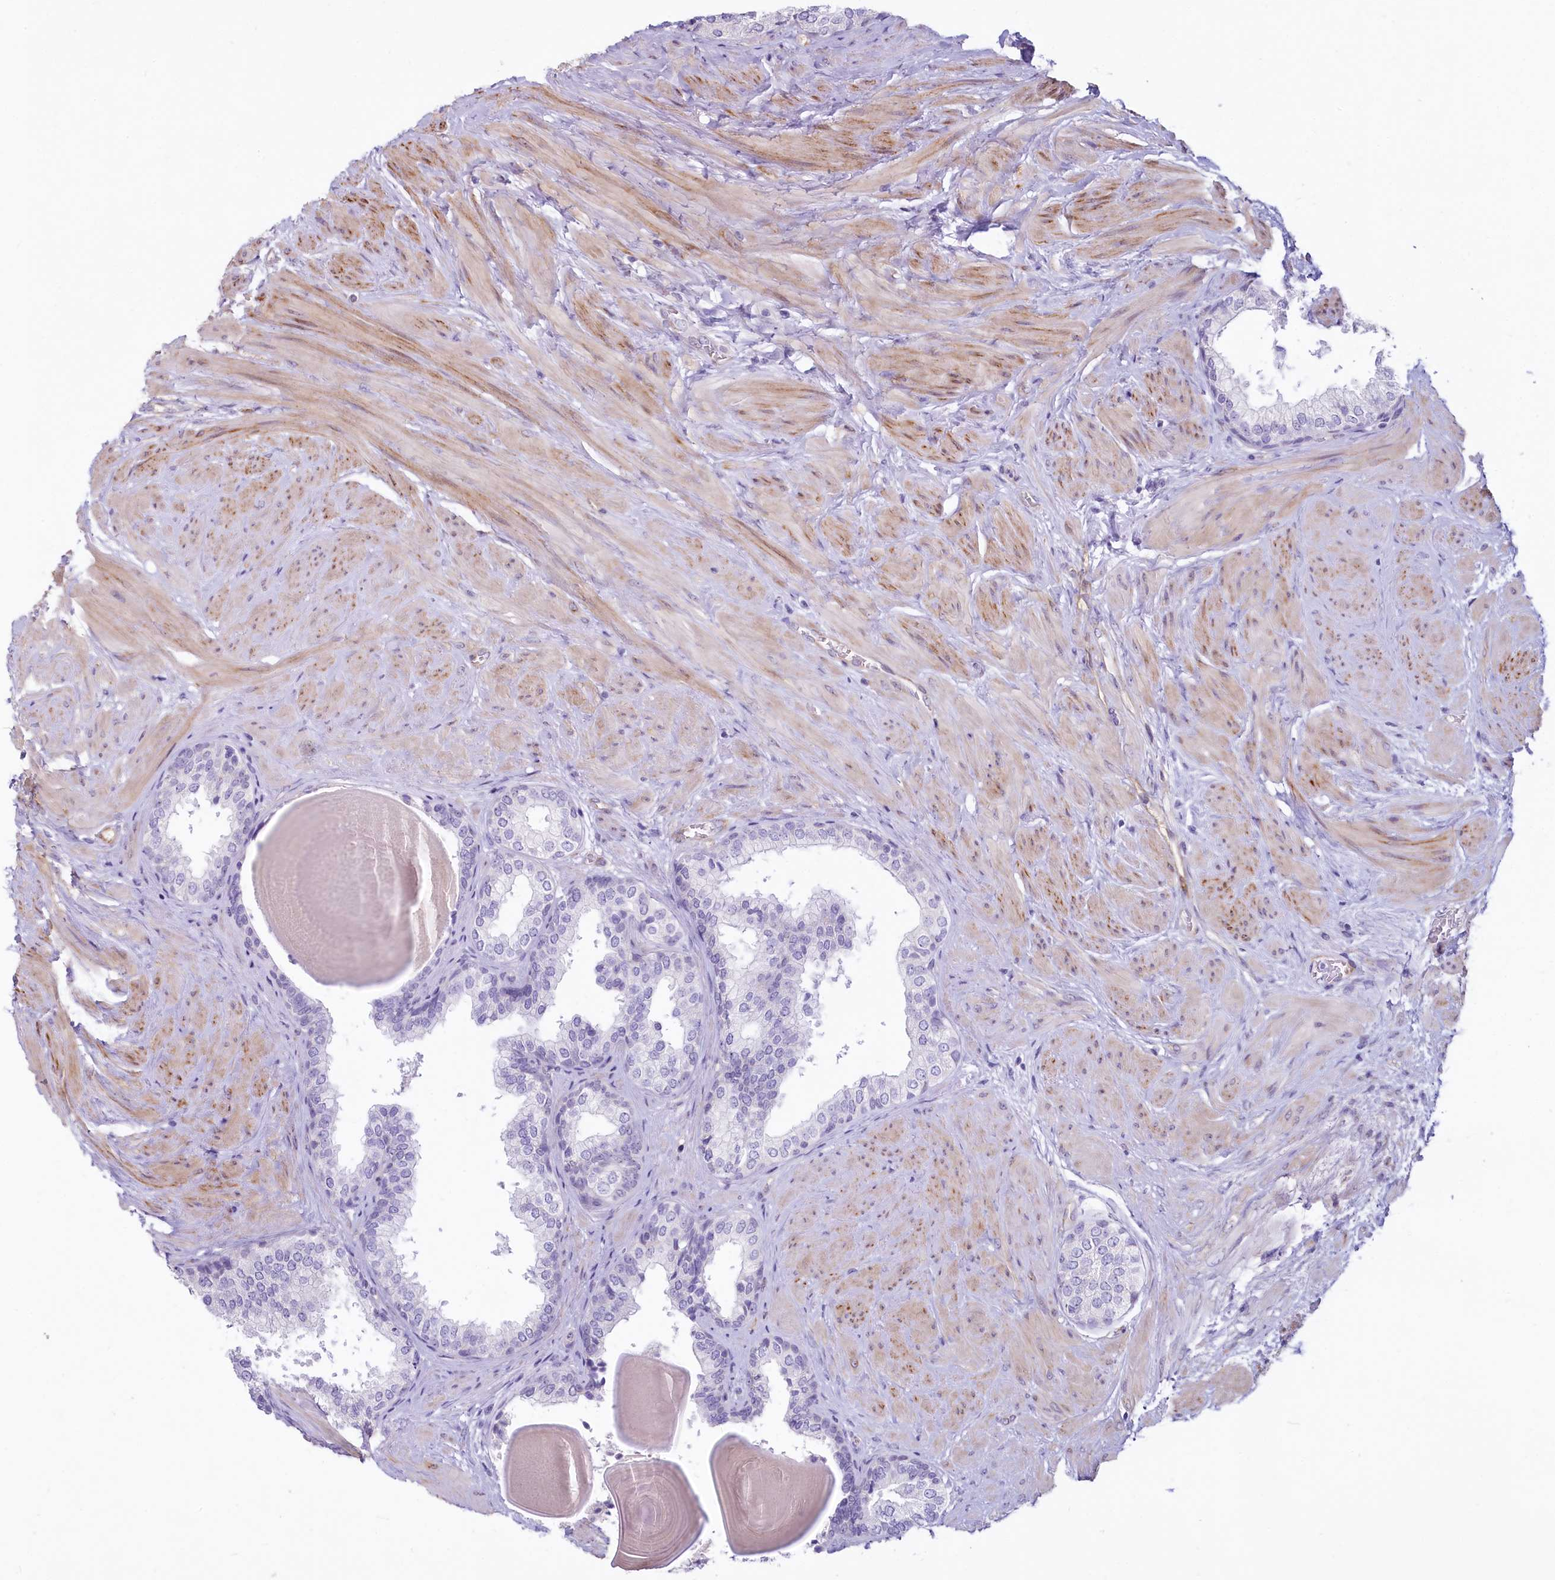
{"staining": {"intensity": "negative", "quantity": "none", "location": "none"}, "tissue": "prostate", "cell_type": "Glandular cells", "image_type": "normal", "snomed": [{"axis": "morphology", "description": "Normal tissue, NOS"}, {"axis": "topography", "description": "Prostate"}], "caption": "DAB immunohistochemical staining of benign prostate exhibits no significant positivity in glandular cells.", "gene": "PROCR", "patient": {"sex": "male", "age": 48}}